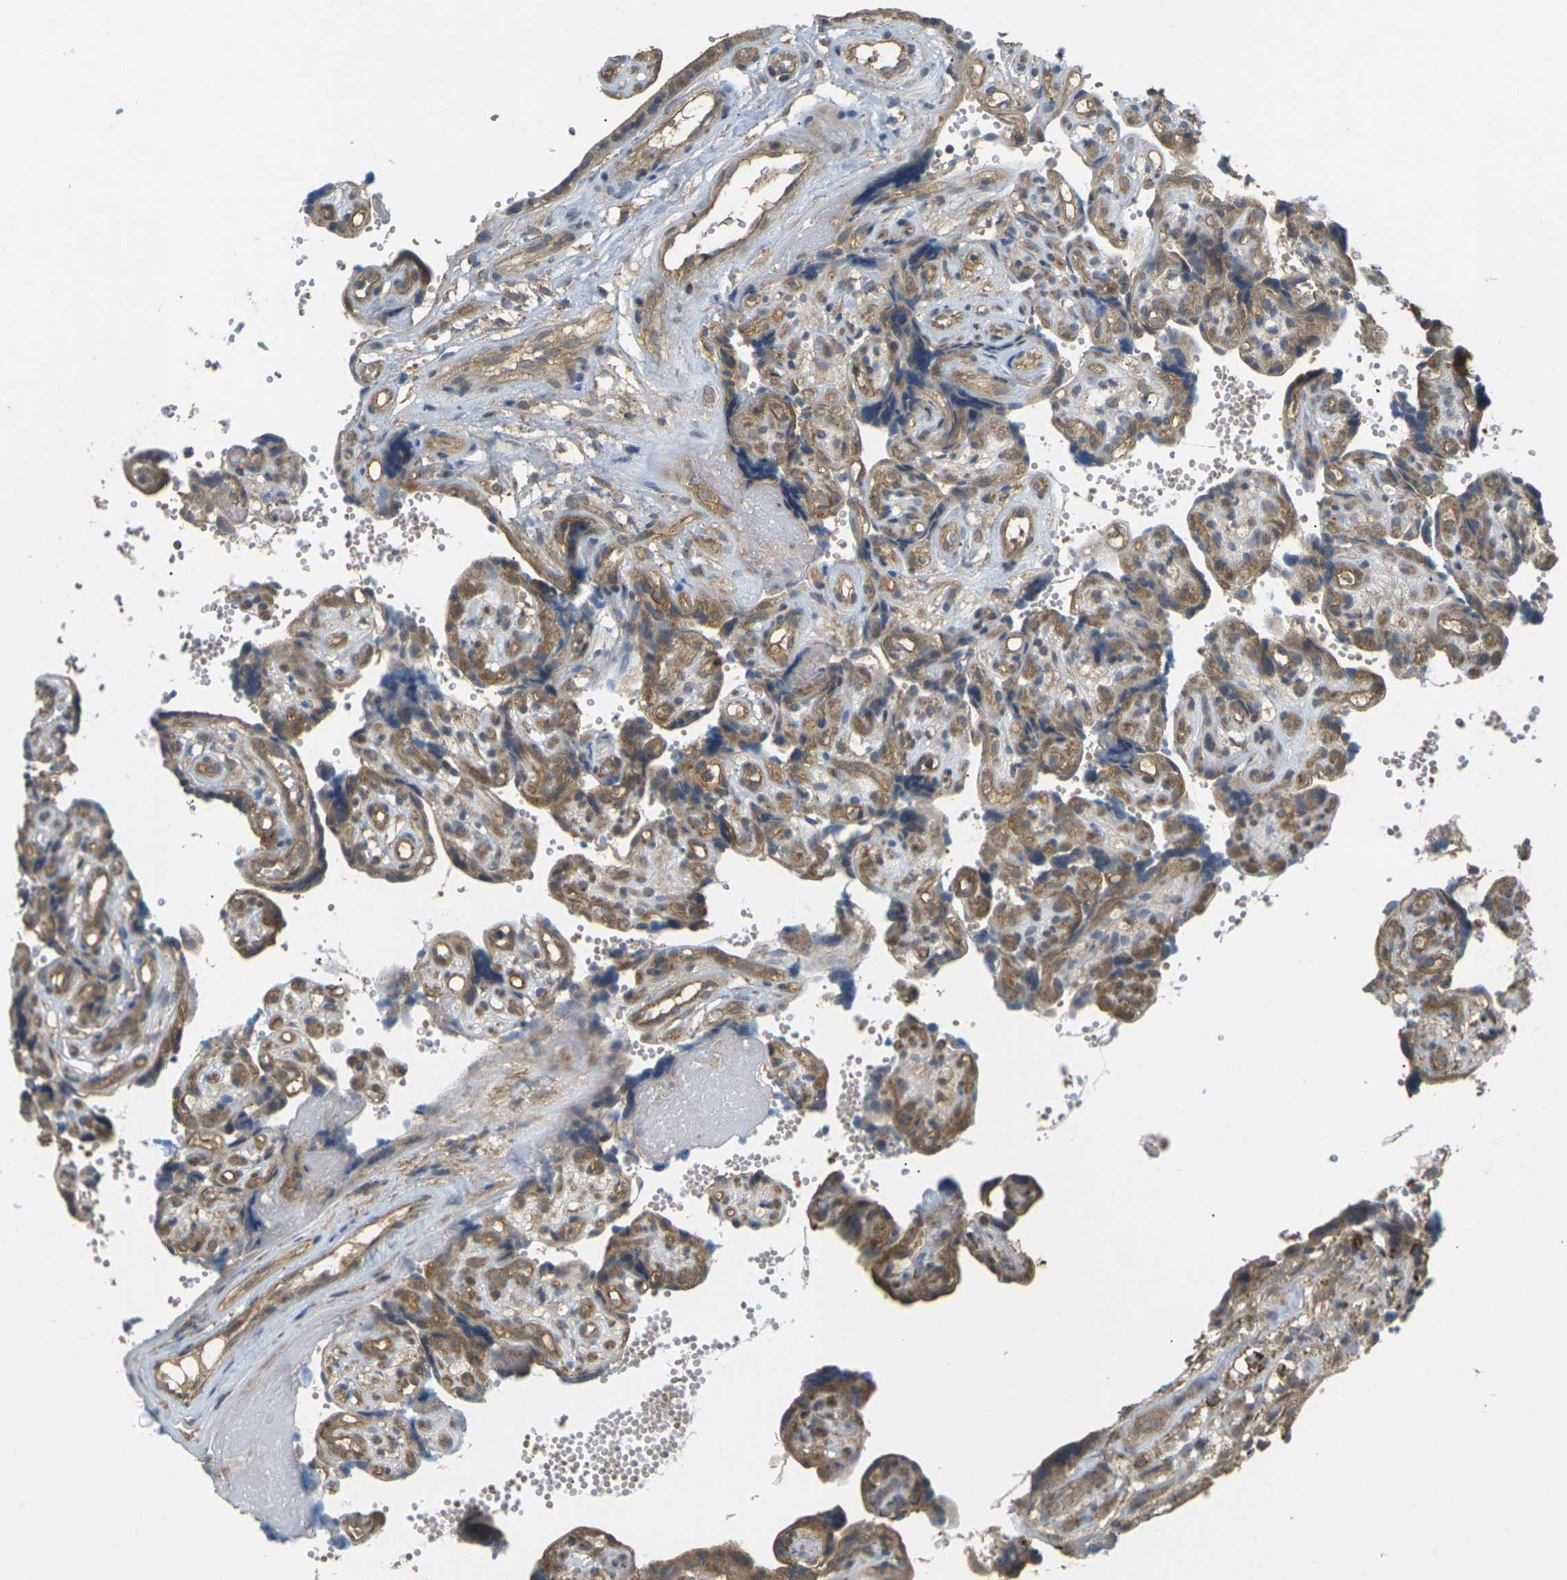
{"staining": {"intensity": "moderate", "quantity": ">75%", "location": "cytoplasmic/membranous"}, "tissue": "placenta", "cell_type": "Trophoblastic cells", "image_type": "normal", "snomed": [{"axis": "morphology", "description": "Normal tissue, NOS"}, {"axis": "topography", "description": "Placenta"}], "caption": "Human placenta stained with a brown dye reveals moderate cytoplasmic/membranous positive expression in approximately >75% of trophoblastic cells.", "gene": "KSR1", "patient": {"sex": "female", "age": 30}}